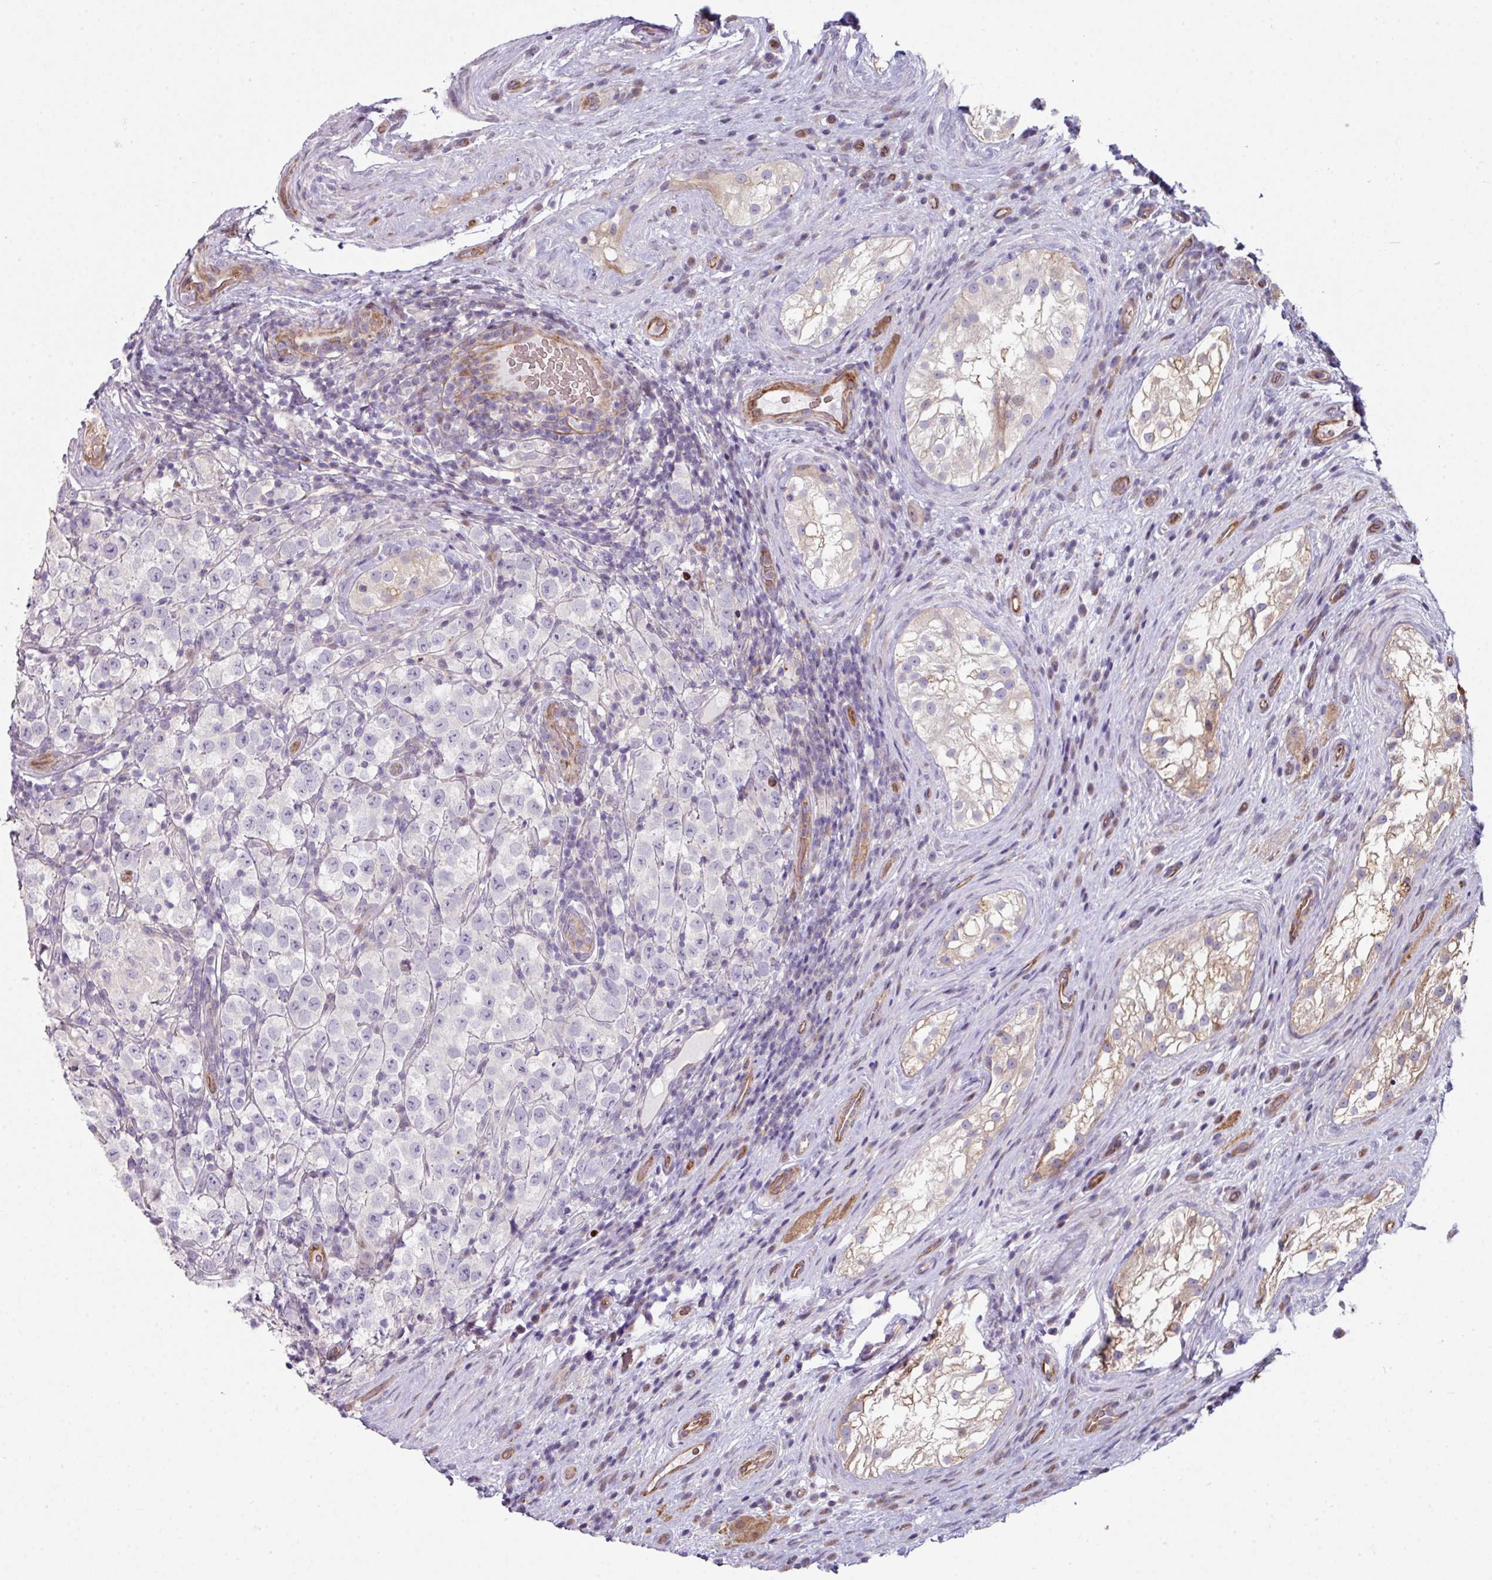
{"staining": {"intensity": "negative", "quantity": "none", "location": "none"}, "tissue": "testis cancer", "cell_type": "Tumor cells", "image_type": "cancer", "snomed": [{"axis": "morphology", "description": "Seminoma, NOS"}, {"axis": "morphology", "description": "Carcinoma, Embryonal, NOS"}, {"axis": "topography", "description": "Testis"}], "caption": "This is an immunohistochemistry (IHC) micrograph of human testis seminoma. There is no staining in tumor cells.", "gene": "ANO9", "patient": {"sex": "male", "age": 41}}